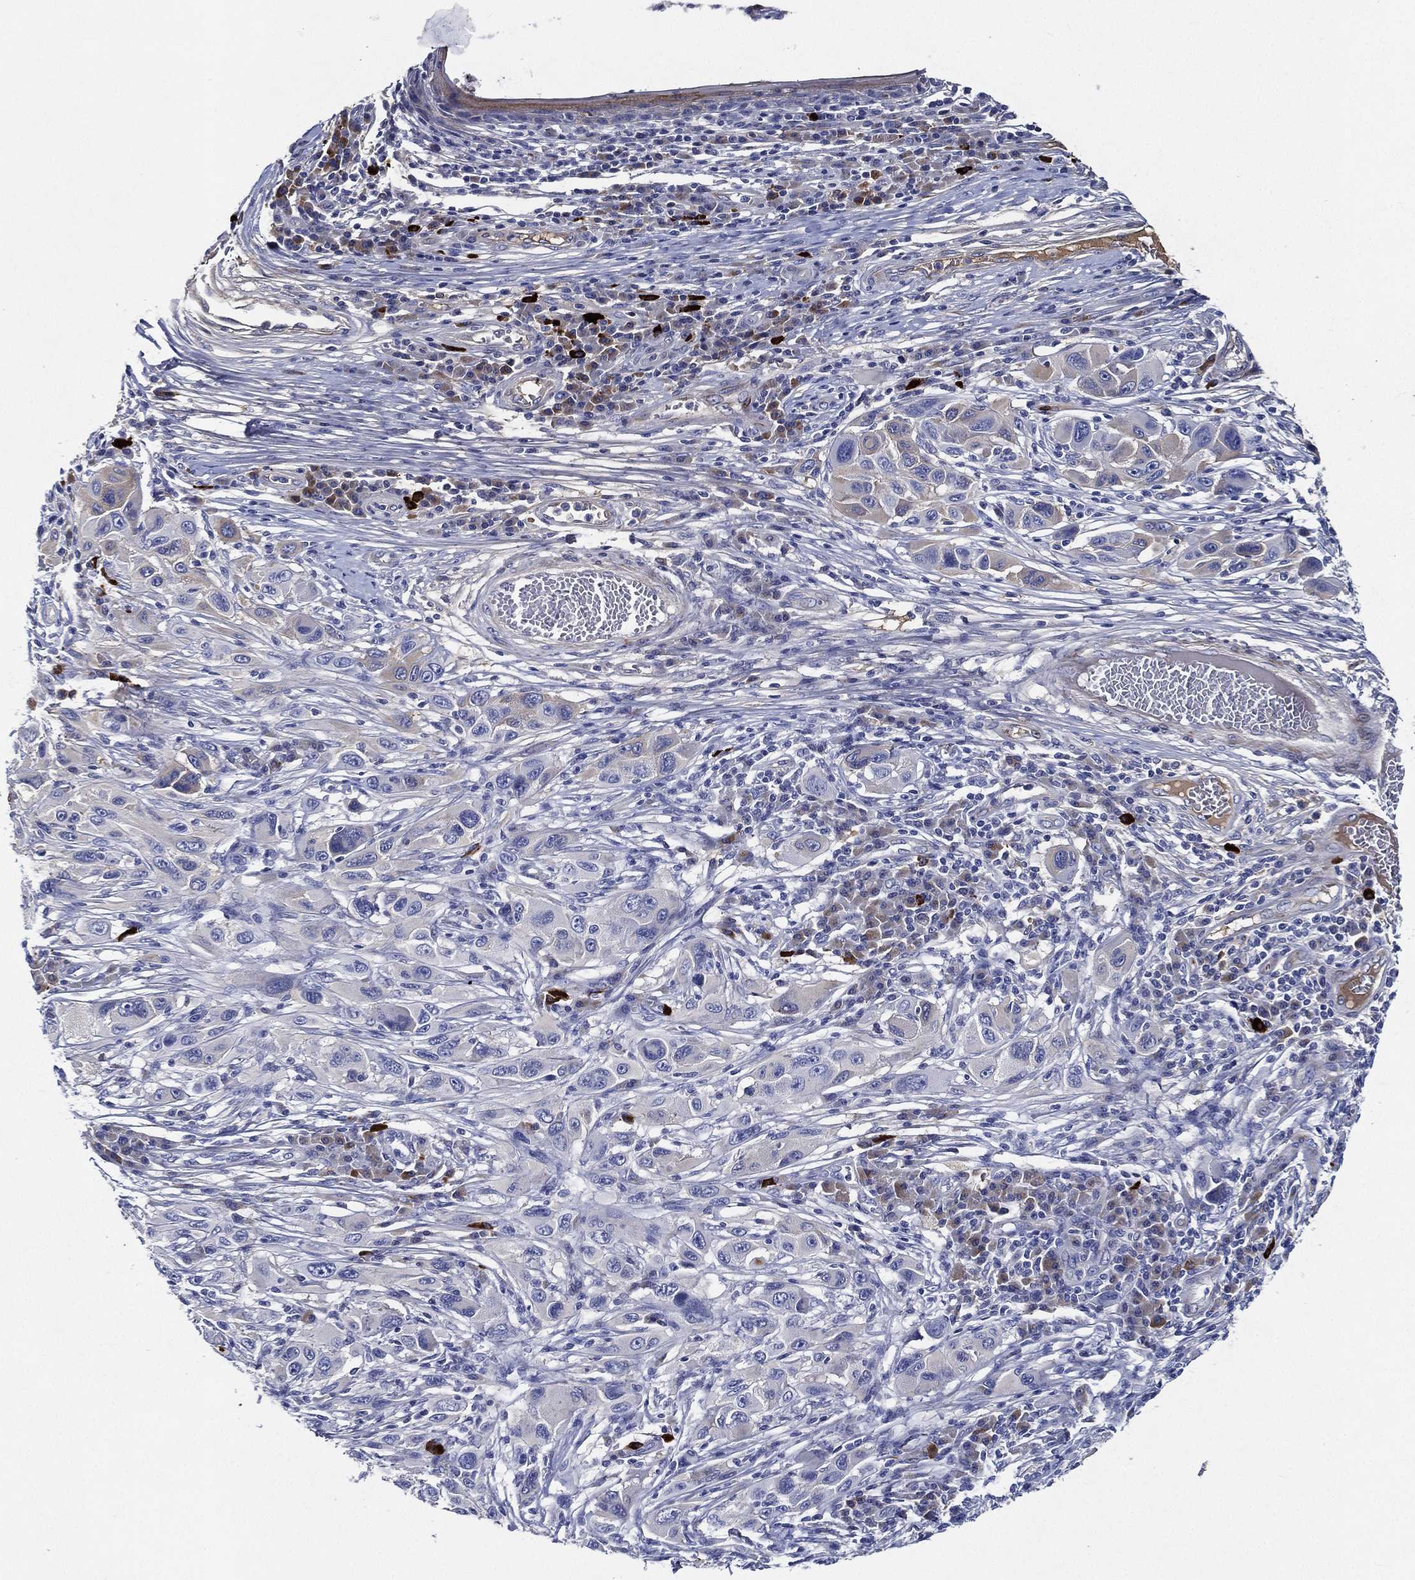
{"staining": {"intensity": "negative", "quantity": "none", "location": "none"}, "tissue": "melanoma", "cell_type": "Tumor cells", "image_type": "cancer", "snomed": [{"axis": "morphology", "description": "Malignant melanoma, NOS"}, {"axis": "topography", "description": "Skin"}], "caption": "Tumor cells are negative for brown protein staining in malignant melanoma.", "gene": "TMPRSS11D", "patient": {"sex": "male", "age": 53}}